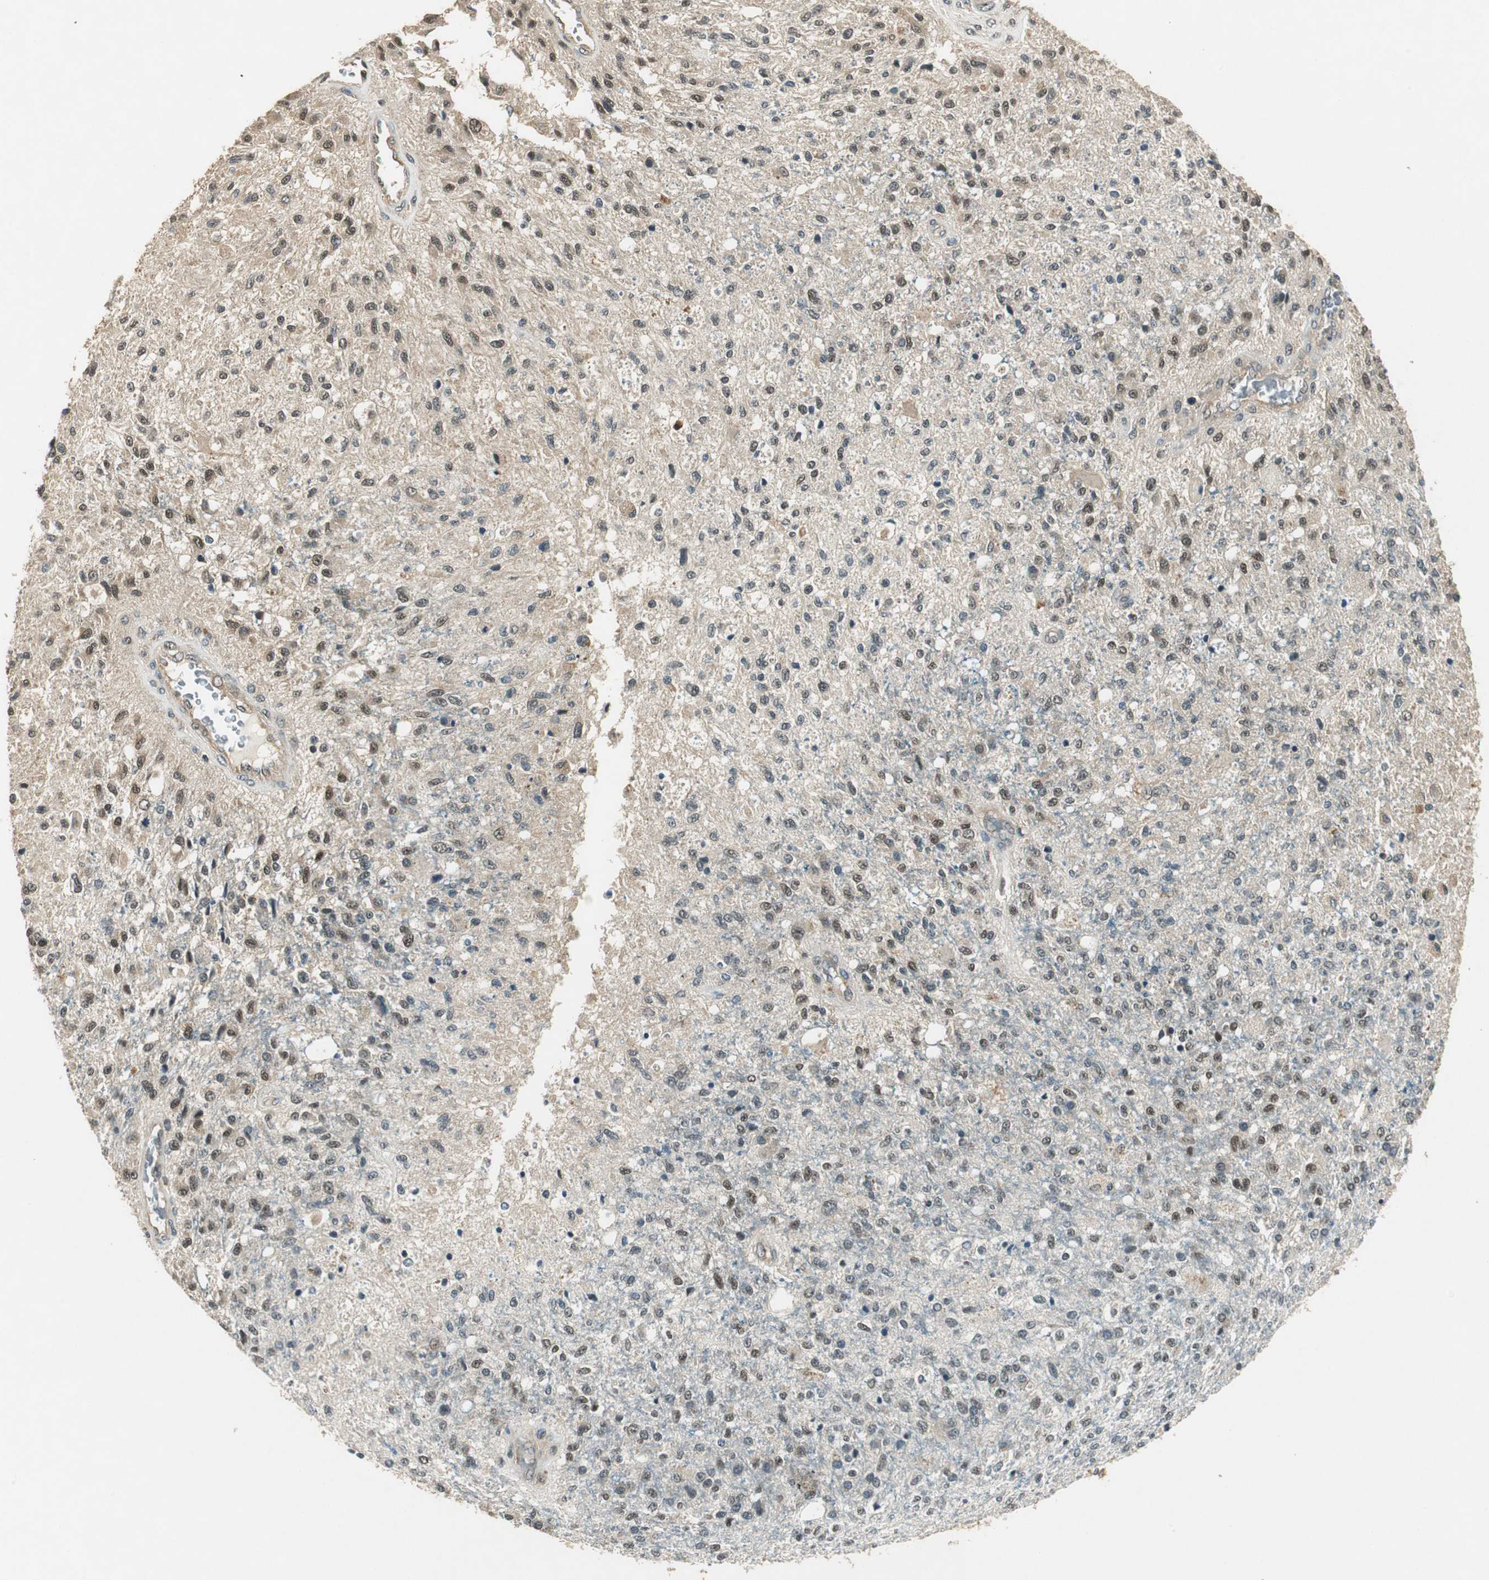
{"staining": {"intensity": "weak", "quantity": ">75%", "location": "cytoplasmic/membranous,nuclear"}, "tissue": "glioma", "cell_type": "Tumor cells", "image_type": "cancer", "snomed": [{"axis": "morphology", "description": "Normal tissue, NOS"}, {"axis": "morphology", "description": "Glioma, malignant, High grade"}, {"axis": "topography", "description": "Cerebral cortex"}], "caption": "Immunohistochemical staining of human malignant glioma (high-grade) displays weak cytoplasmic/membranous and nuclear protein expression in about >75% of tumor cells.", "gene": "PSMB4", "patient": {"sex": "male", "age": 77}}